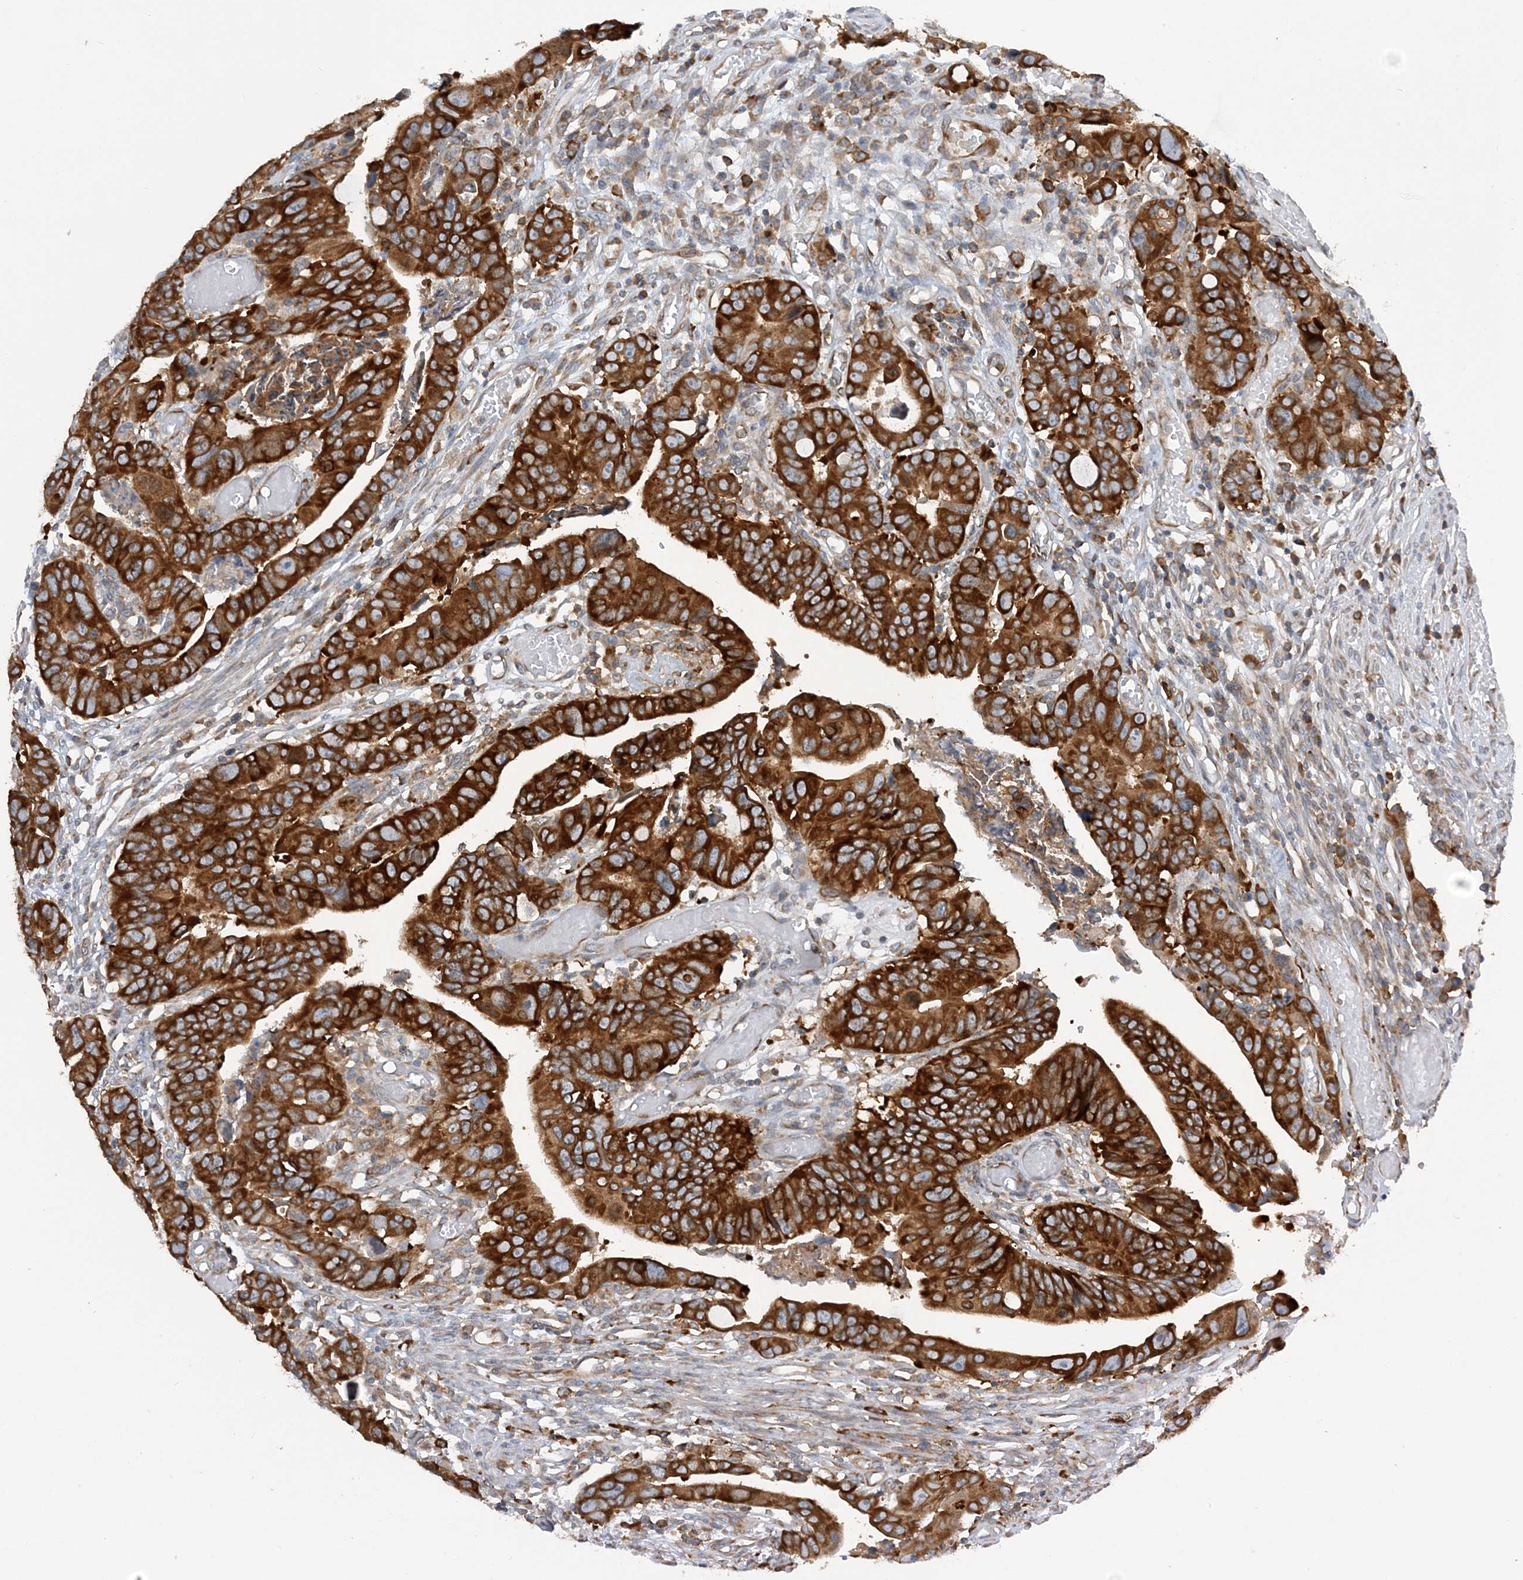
{"staining": {"intensity": "strong", "quantity": ">75%", "location": "cytoplasmic/membranous"}, "tissue": "colorectal cancer", "cell_type": "Tumor cells", "image_type": "cancer", "snomed": [{"axis": "morphology", "description": "Adenocarcinoma, NOS"}, {"axis": "topography", "description": "Rectum"}], "caption": "Immunohistochemical staining of colorectal cancer (adenocarcinoma) exhibits high levels of strong cytoplasmic/membranous expression in approximately >75% of tumor cells. (IHC, brightfield microscopy, high magnification).", "gene": "LARP4B", "patient": {"sex": "female", "age": 65}}